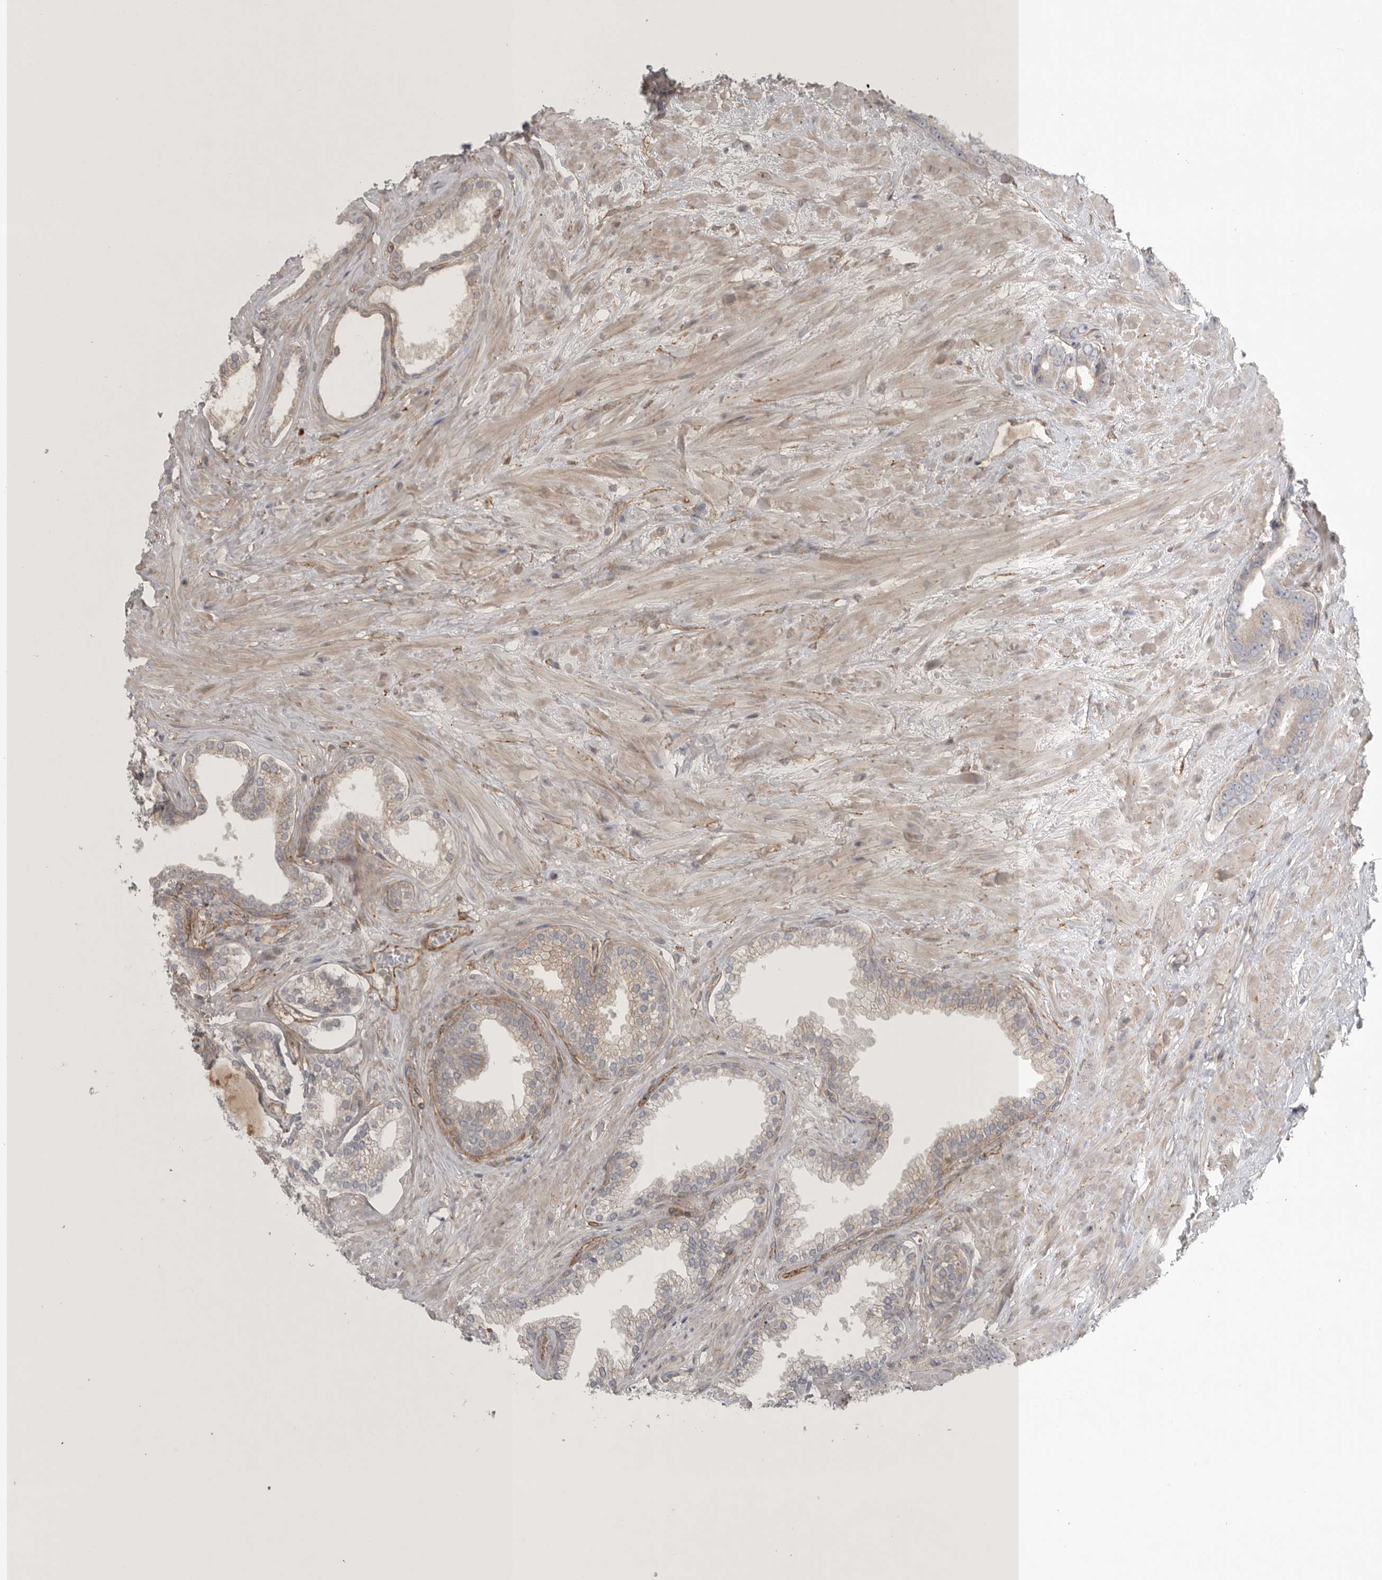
{"staining": {"intensity": "negative", "quantity": "none", "location": "none"}, "tissue": "prostate cancer", "cell_type": "Tumor cells", "image_type": "cancer", "snomed": [{"axis": "morphology", "description": "Adenocarcinoma, Low grade"}, {"axis": "topography", "description": "Prostate"}], "caption": "Immunohistochemical staining of human prostate low-grade adenocarcinoma exhibits no significant expression in tumor cells. The staining was performed using DAB to visualize the protein expression in brown, while the nuclei were stained in blue with hematoxylin (Magnification: 20x).", "gene": "LONRF1", "patient": {"sex": "male", "age": 71}}